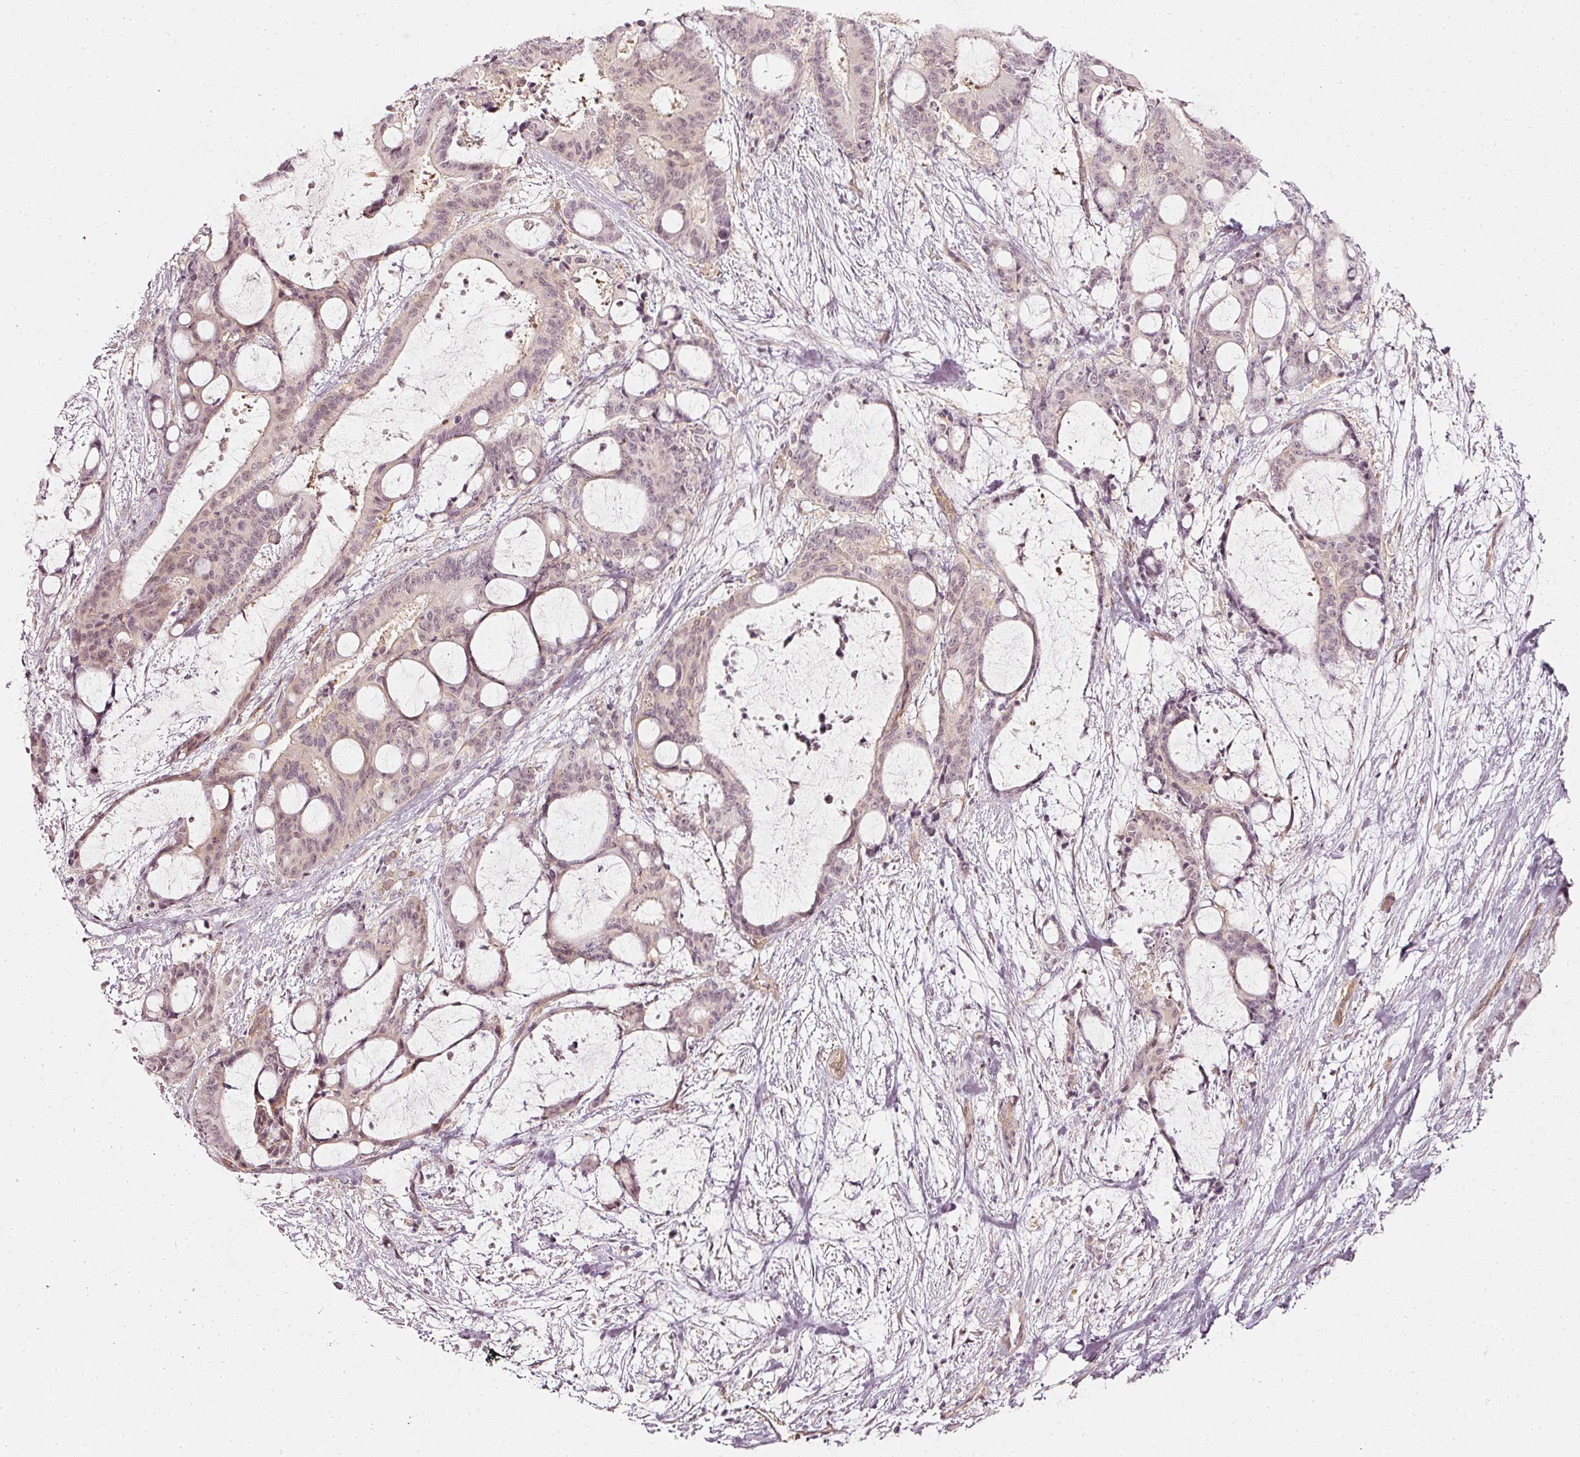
{"staining": {"intensity": "negative", "quantity": "none", "location": "none"}, "tissue": "liver cancer", "cell_type": "Tumor cells", "image_type": "cancer", "snomed": [{"axis": "morphology", "description": "Normal tissue, NOS"}, {"axis": "morphology", "description": "Cholangiocarcinoma"}, {"axis": "topography", "description": "Liver"}, {"axis": "topography", "description": "Peripheral nerve tissue"}], "caption": "Tumor cells are negative for brown protein staining in liver cholangiocarcinoma.", "gene": "DRD2", "patient": {"sex": "female", "age": 73}}